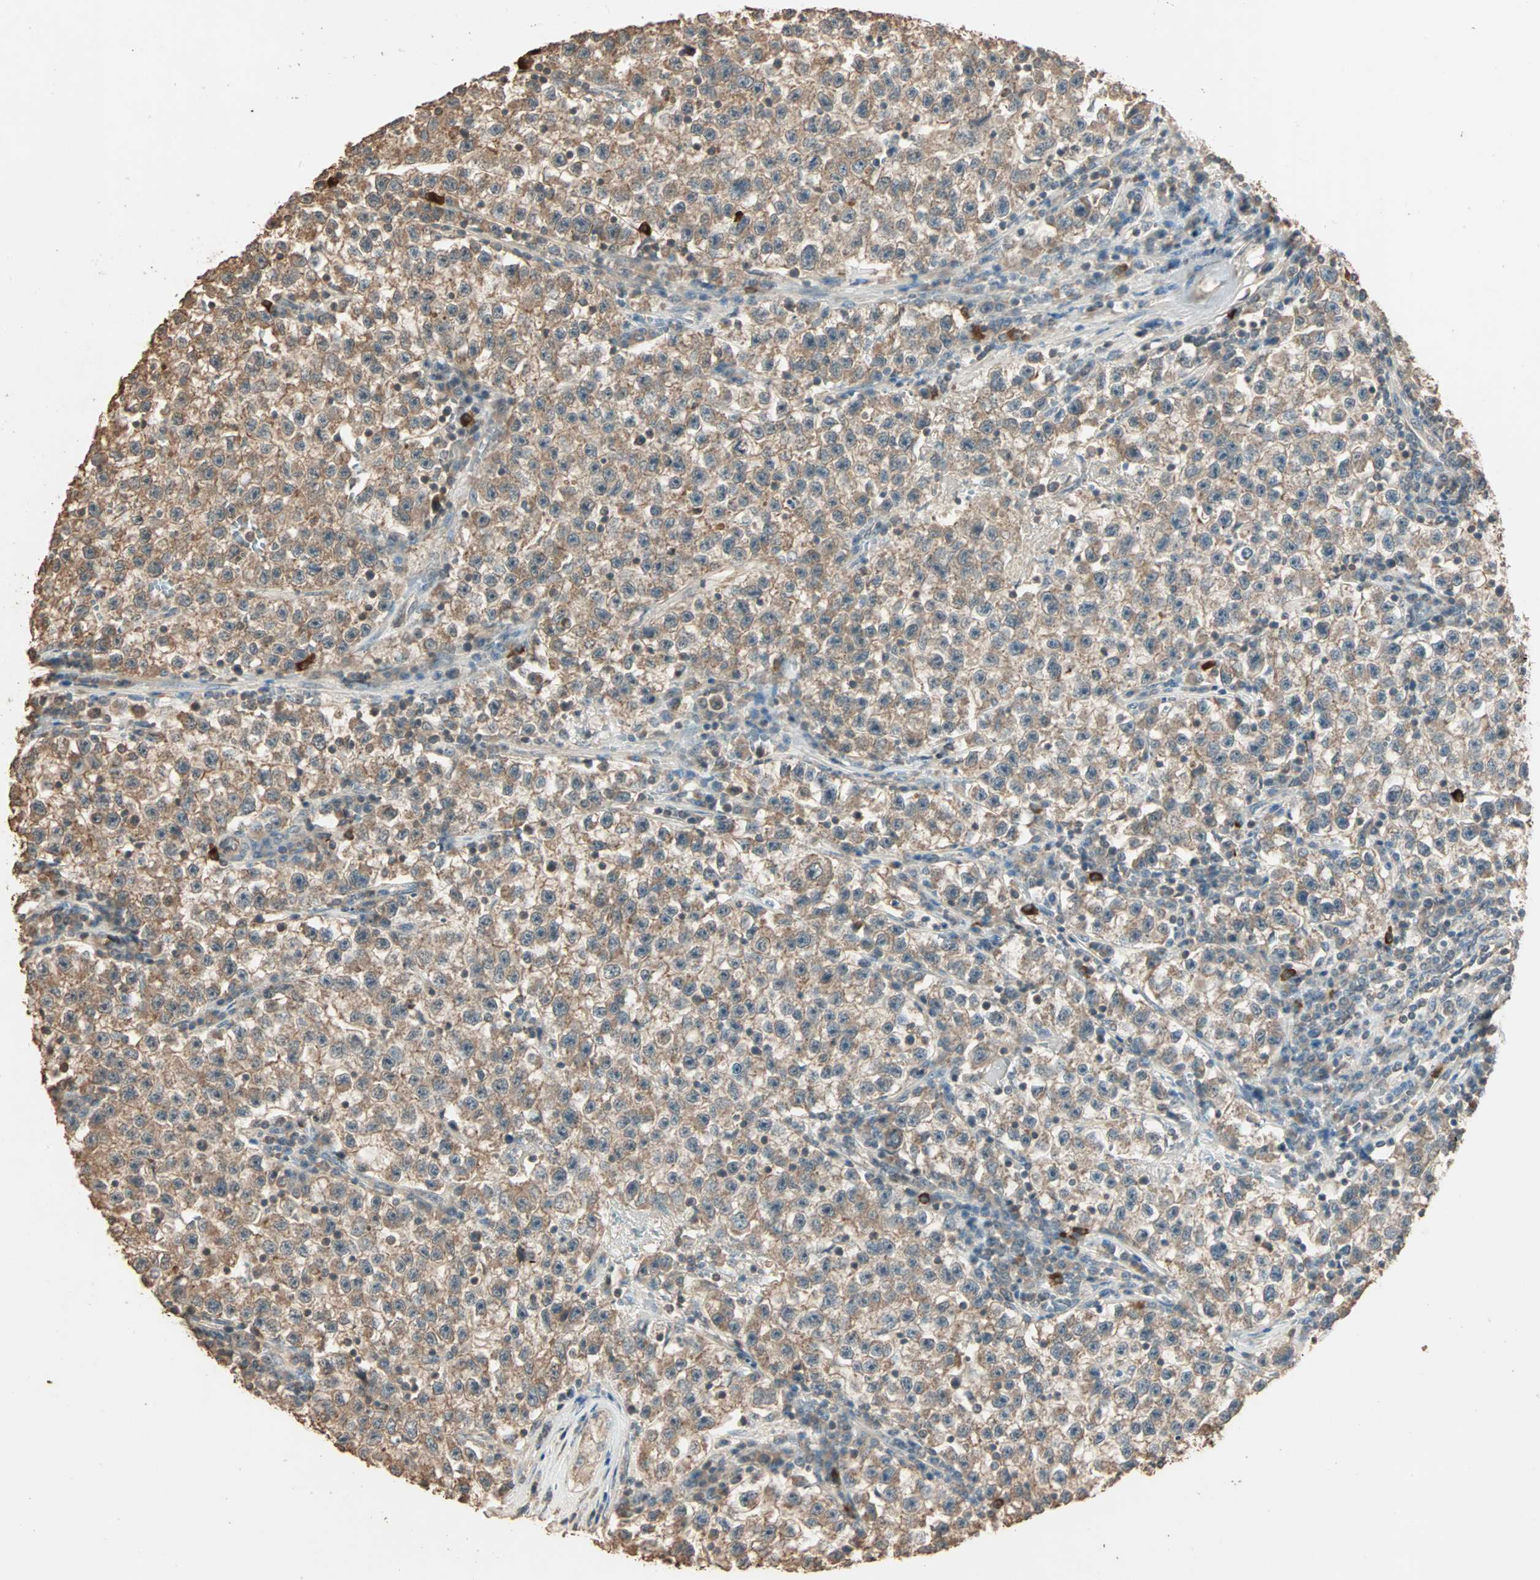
{"staining": {"intensity": "moderate", "quantity": ">75%", "location": "cytoplasmic/membranous"}, "tissue": "testis cancer", "cell_type": "Tumor cells", "image_type": "cancer", "snomed": [{"axis": "morphology", "description": "Seminoma, NOS"}, {"axis": "topography", "description": "Testis"}], "caption": "IHC (DAB) staining of human testis cancer (seminoma) displays moderate cytoplasmic/membranous protein staining in about >75% of tumor cells.", "gene": "ZBTB33", "patient": {"sex": "male", "age": 22}}